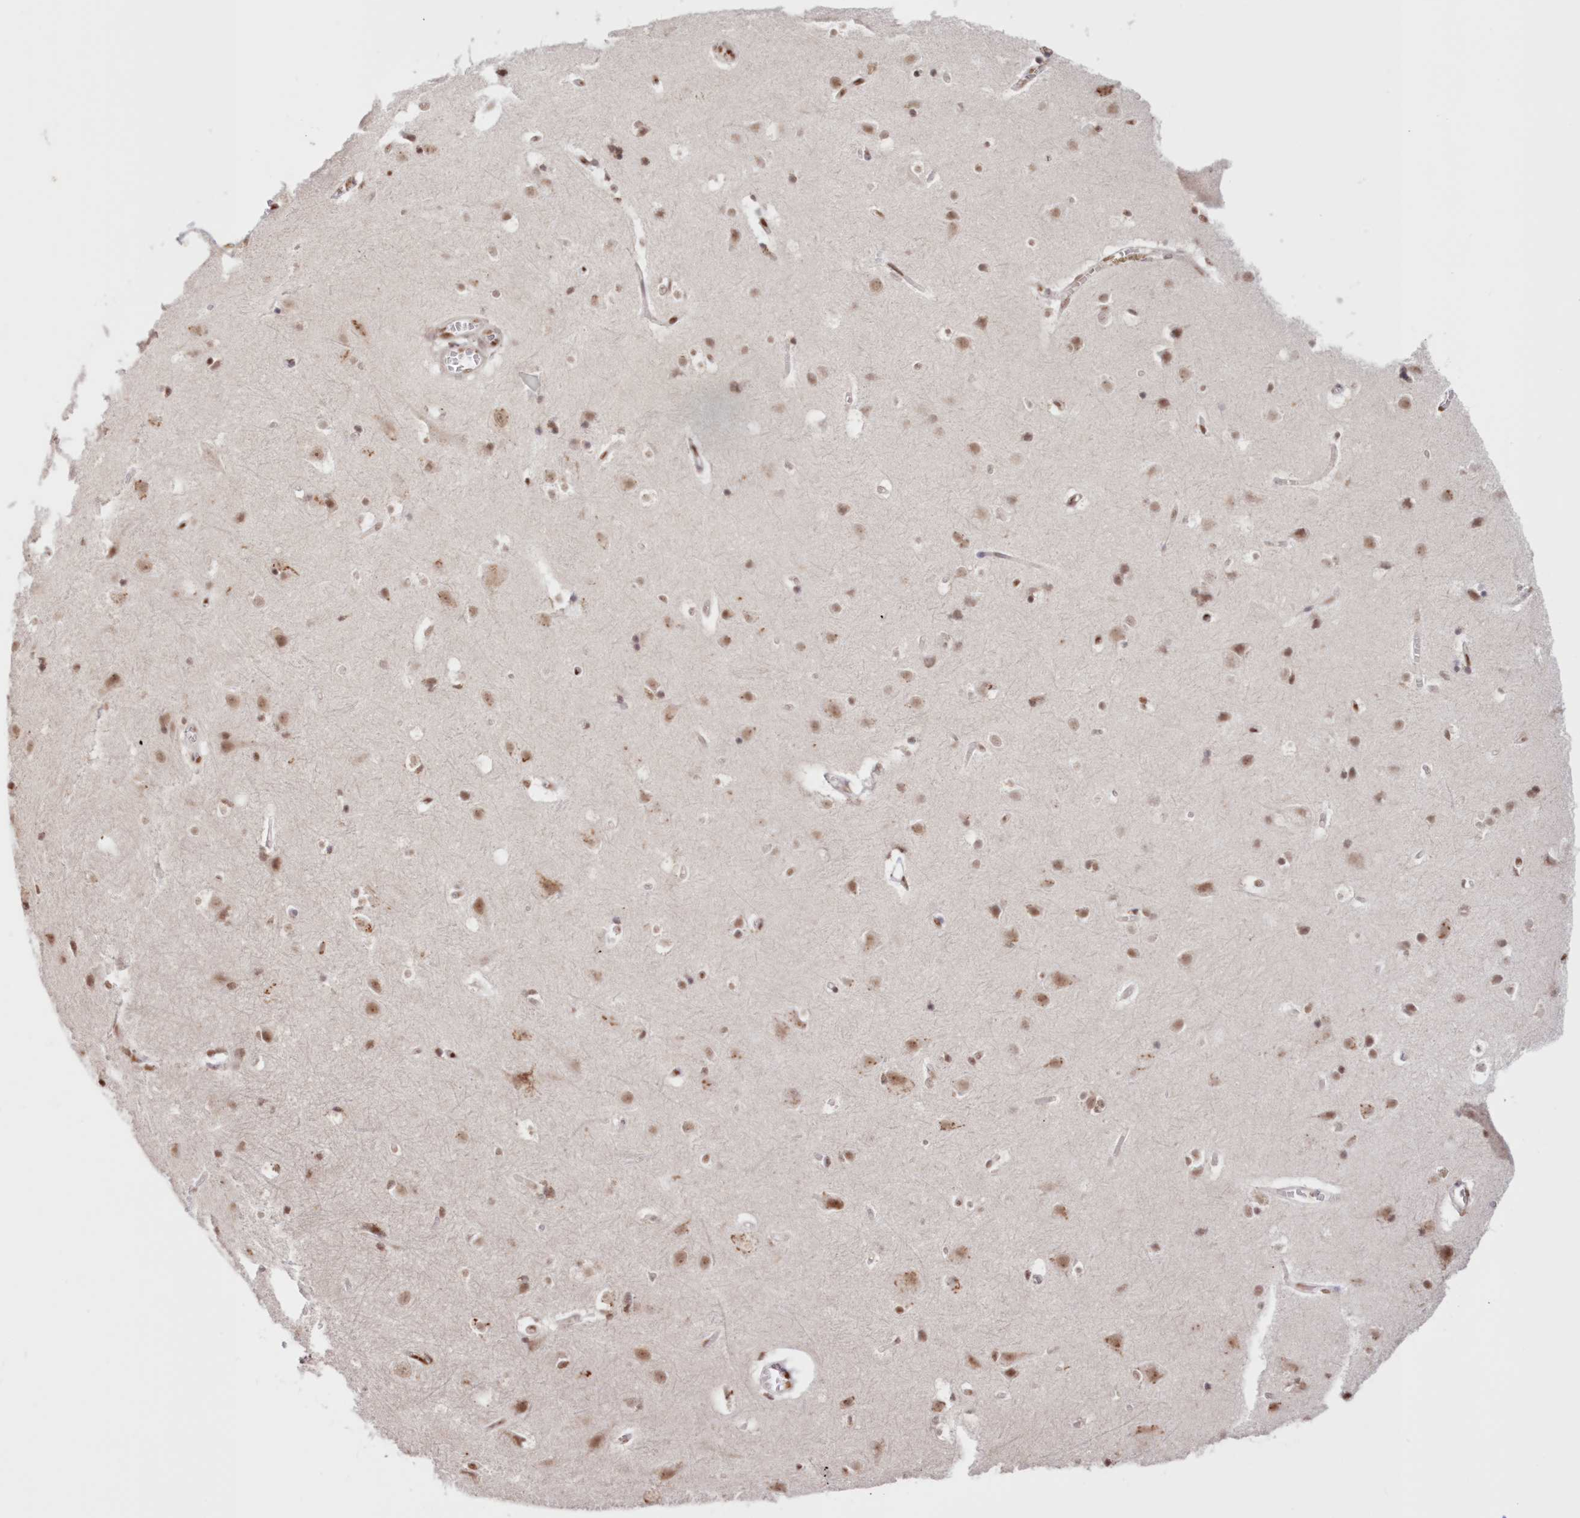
{"staining": {"intensity": "weak", "quantity": ">75%", "location": "nuclear"}, "tissue": "cerebral cortex", "cell_type": "Endothelial cells", "image_type": "normal", "snomed": [{"axis": "morphology", "description": "Normal tissue, NOS"}, {"axis": "topography", "description": "Cerebral cortex"}], "caption": "Endothelial cells show low levels of weak nuclear positivity in approximately >75% of cells in benign cerebral cortex. (DAB IHC with brightfield microscopy, high magnification).", "gene": "POLR2B", "patient": {"sex": "male", "age": 54}}